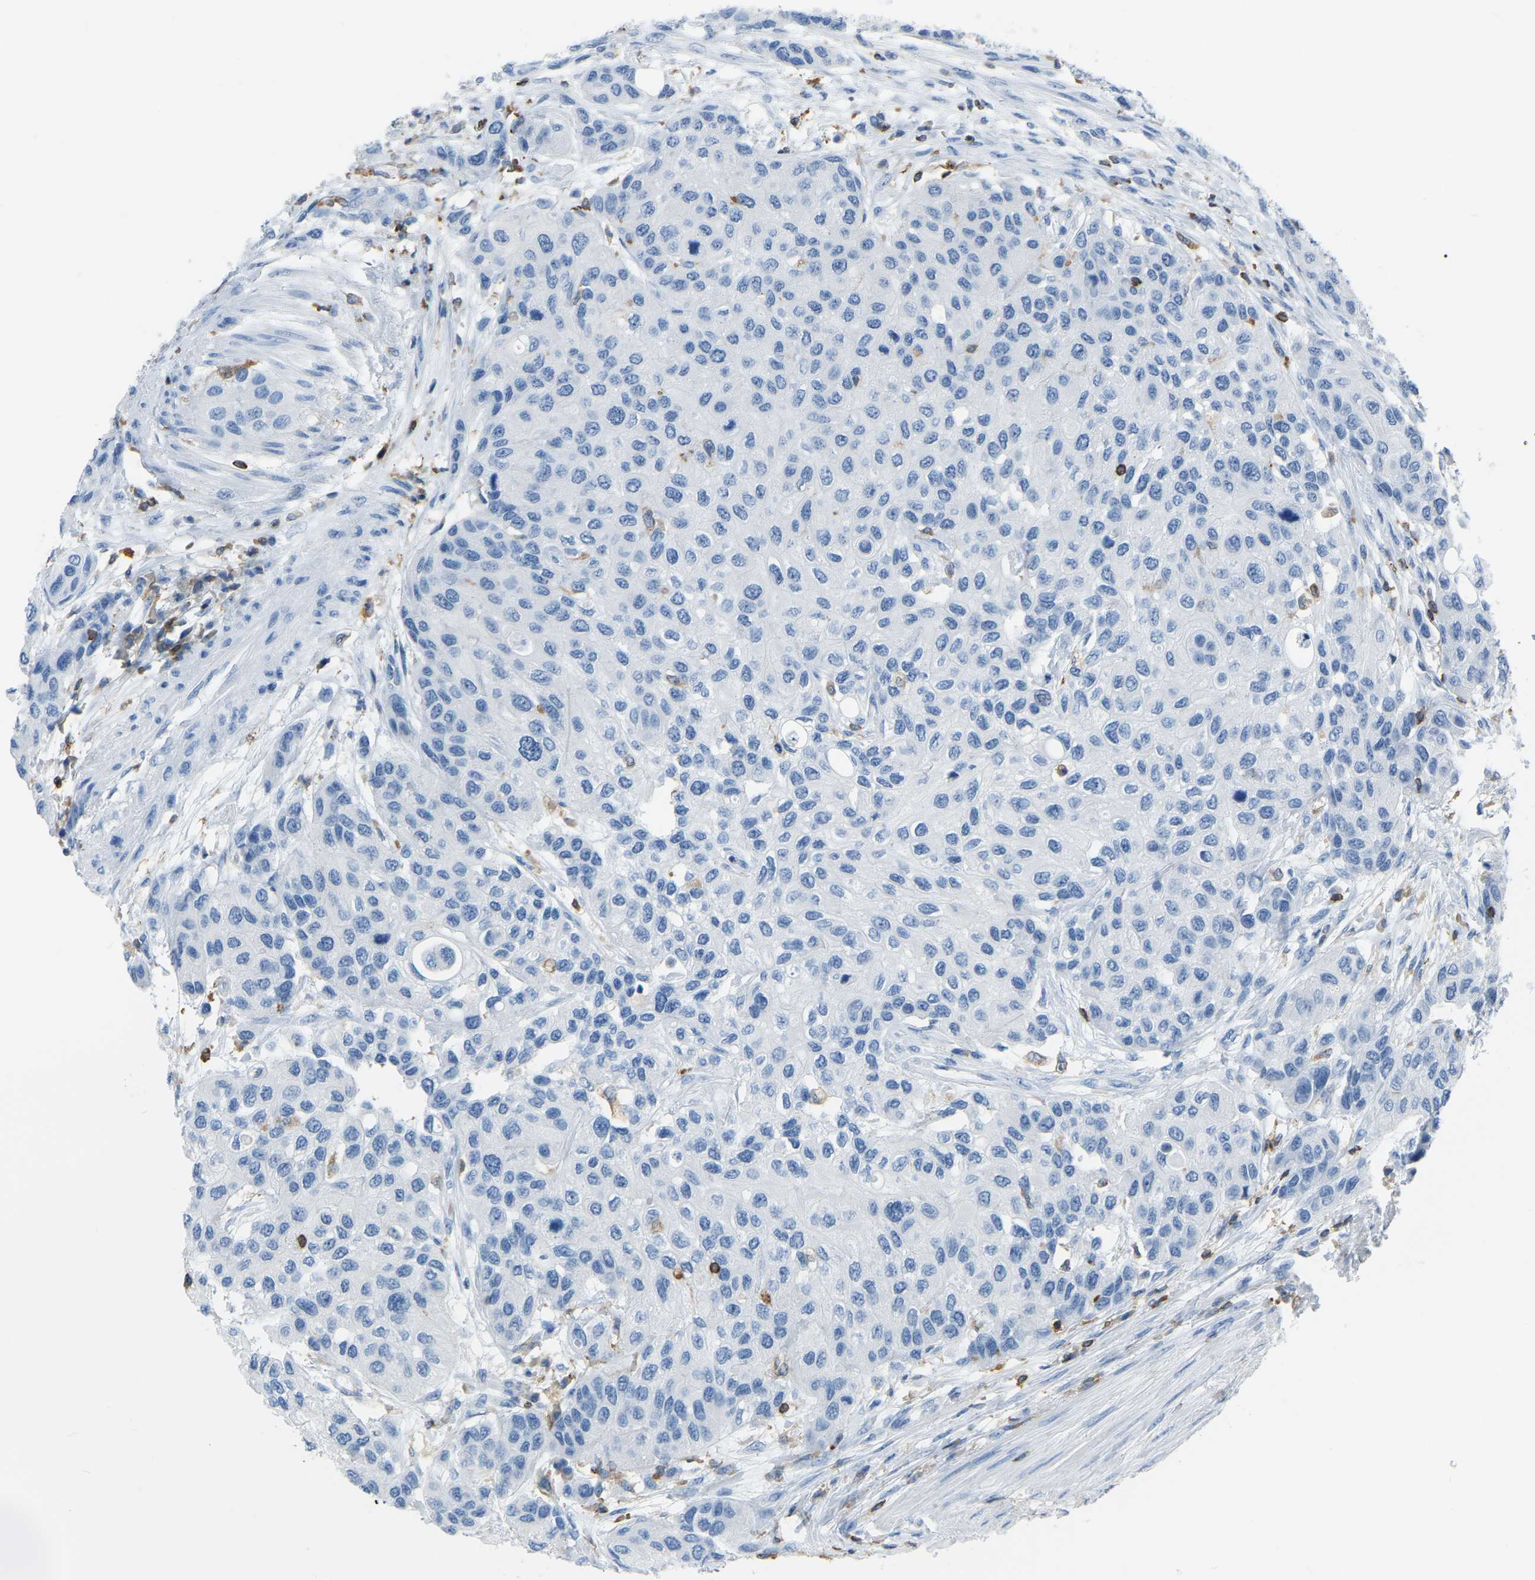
{"staining": {"intensity": "negative", "quantity": "none", "location": "none"}, "tissue": "urothelial cancer", "cell_type": "Tumor cells", "image_type": "cancer", "snomed": [{"axis": "morphology", "description": "Urothelial carcinoma, High grade"}, {"axis": "topography", "description": "Urinary bladder"}], "caption": "Immunohistochemistry (IHC) image of neoplastic tissue: high-grade urothelial carcinoma stained with DAB exhibits no significant protein positivity in tumor cells.", "gene": "ARHGAP45", "patient": {"sex": "female", "age": 56}}